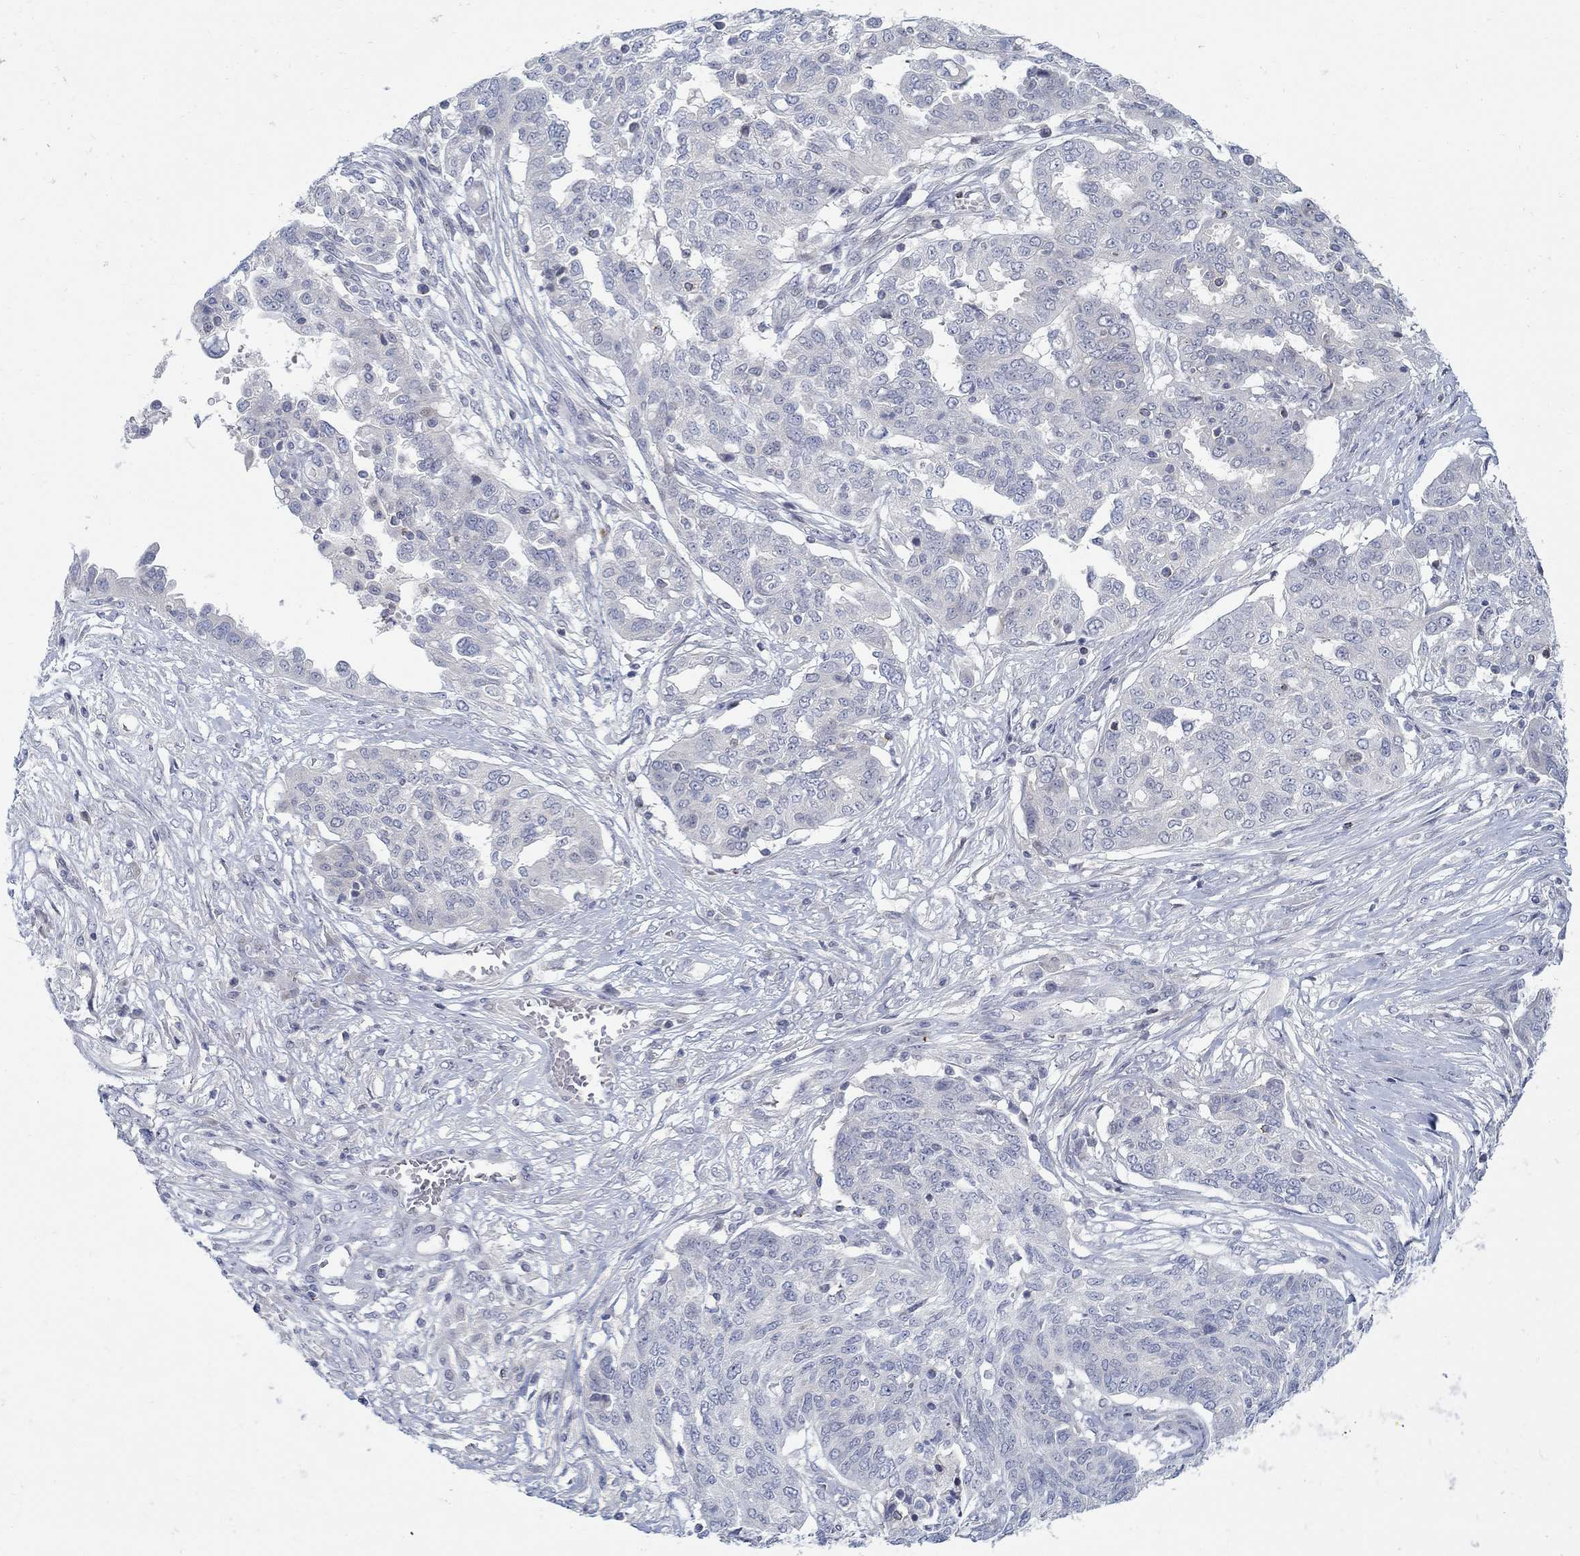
{"staining": {"intensity": "negative", "quantity": "none", "location": "none"}, "tissue": "ovarian cancer", "cell_type": "Tumor cells", "image_type": "cancer", "snomed": [{"axis": "morphology", "description": "Cystadenocarcinoma, serous, NOS"}, {"axis": "topography", "description": "Ovary"}], "caption": "A micrograph of human ovarian cancer is negative for staining in tumor cells.", "gene": "ANO7", "patient": {"sex": "female", "age": 67}}